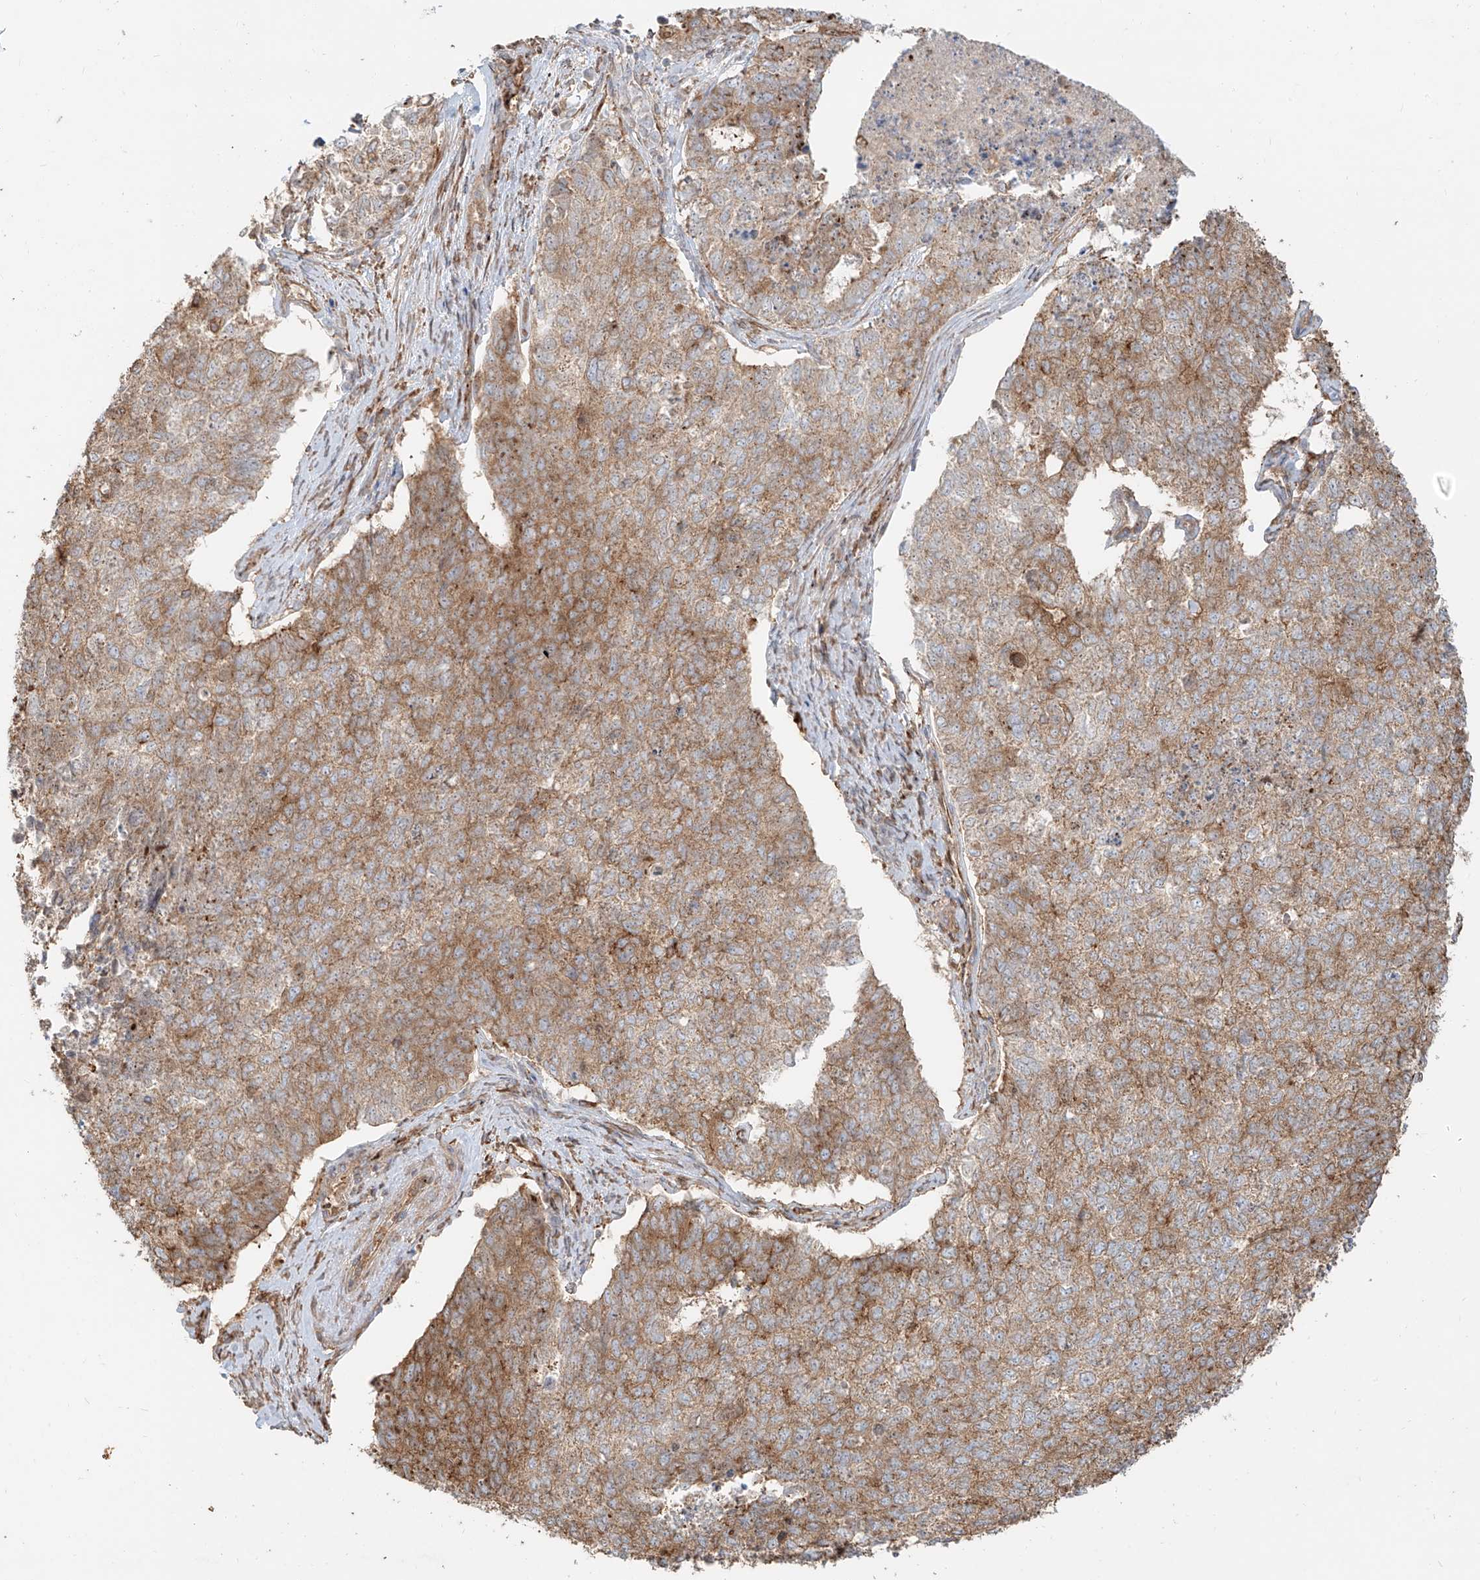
{"staining": {"intensity": "moderate", "quantity": ">75%", "location": "cytoplasmic/membranous"}, "tissue": "cervical cancer", "cell_type": "Tumor cells", "image_type": "cancer", "snomed": [{"axis": "morphology", "description": "Squamous cell carcinoma, NOS"}, {"axis": "topography", "description": "Cervix"}], "caption": "Cervical squamous cell carcinoma tissue reveals moderate cytoplasmic/membranous staining in approximately >75% of tumor cells, visualized by immunohistochemistry.", "gene": "SNX9", "patient": {"sex": "female", "age": 63}}